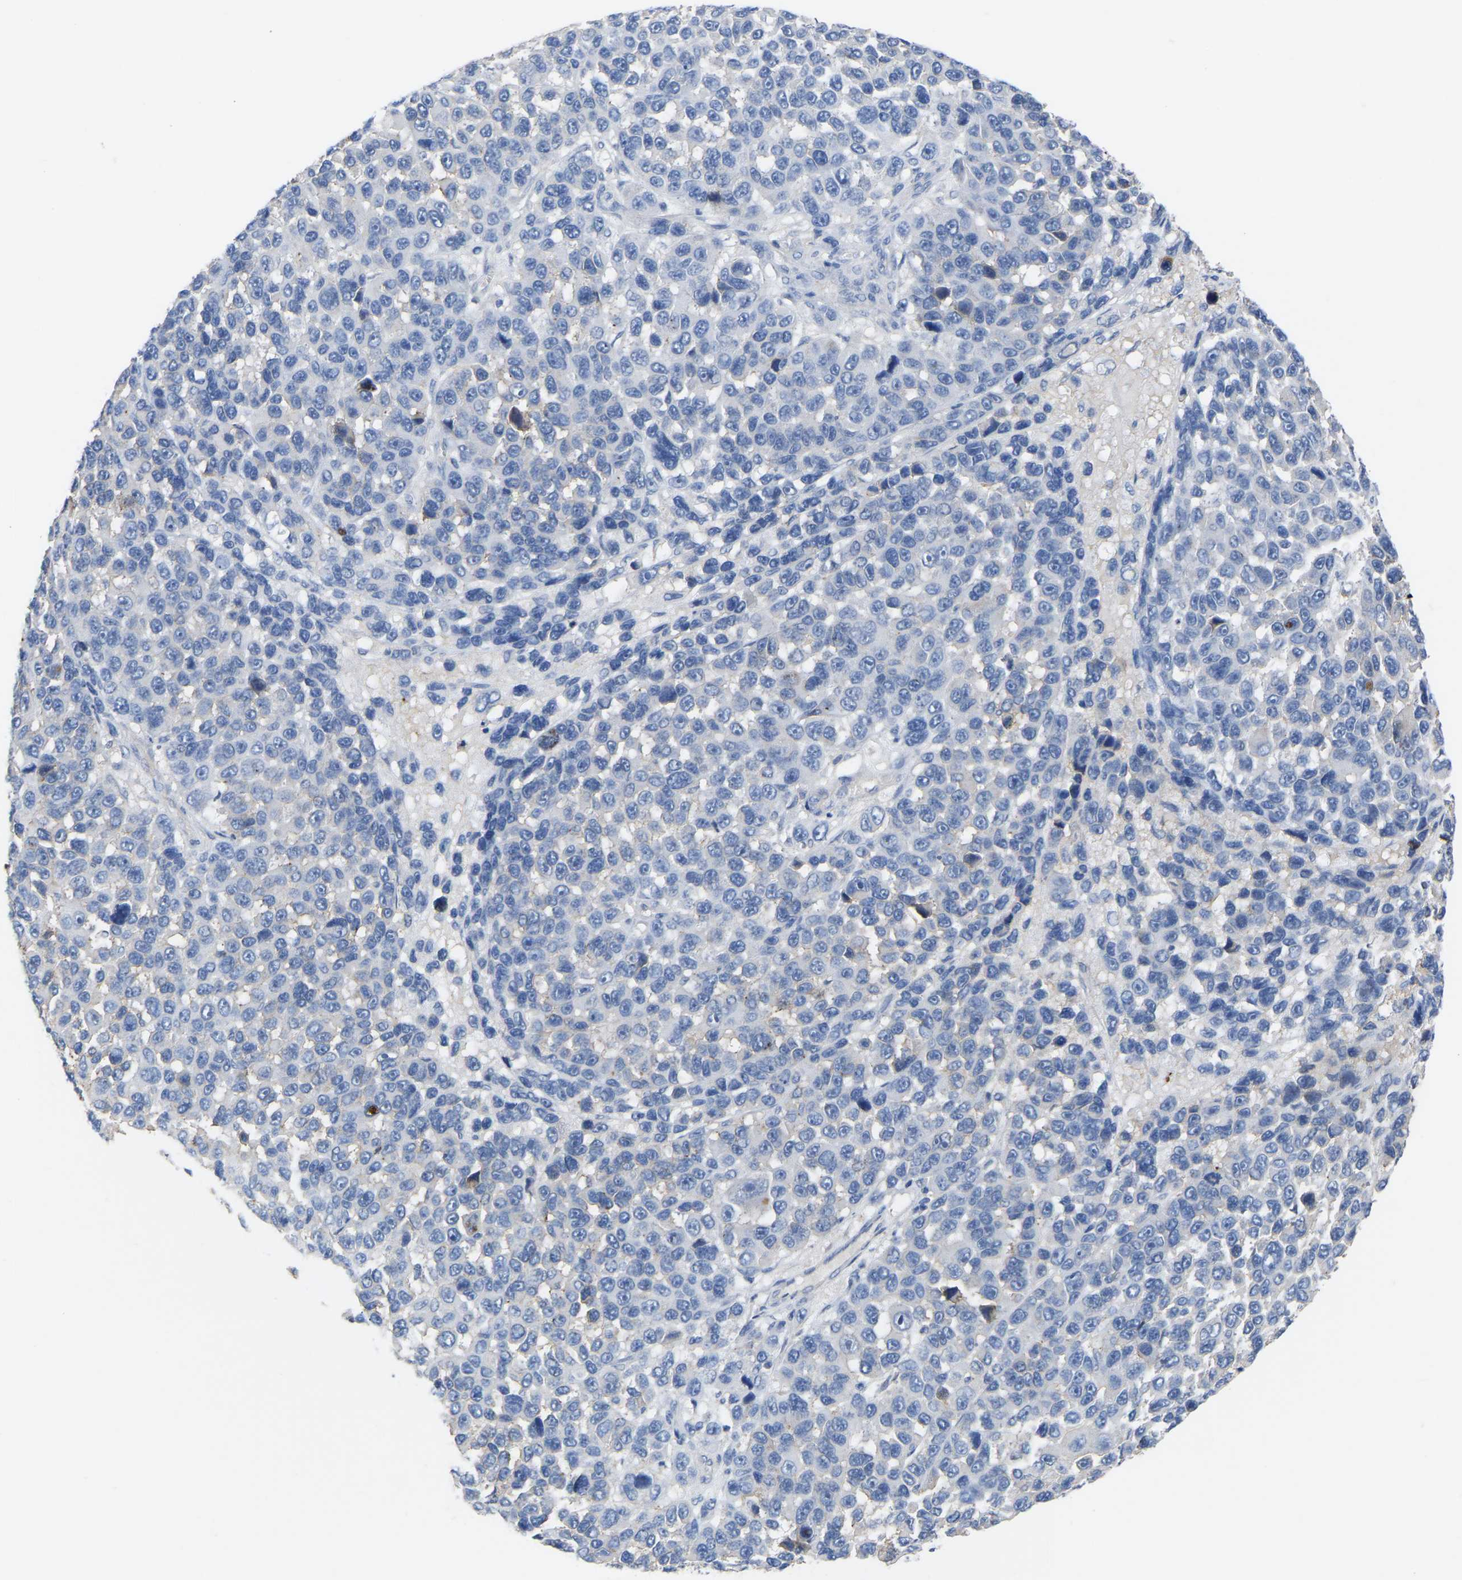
{"staining": {"intensity": "negative", "quantity": "none", "location": "none"}, "tissue": "melanoma", "cell_type": "Tumor cells", "image_type": "cancer", "snomed": [{"axis": "morphology", "description": "Malignant melanoma, NOS"}, {"axis": "topography", "description": "Skin"}], "caption": "Human malignant melanoma stained for a protein using IHC shows no staining in tumor cells.", "gene": "ZNF449", "patient": {"sex": "male", "age": 53}}